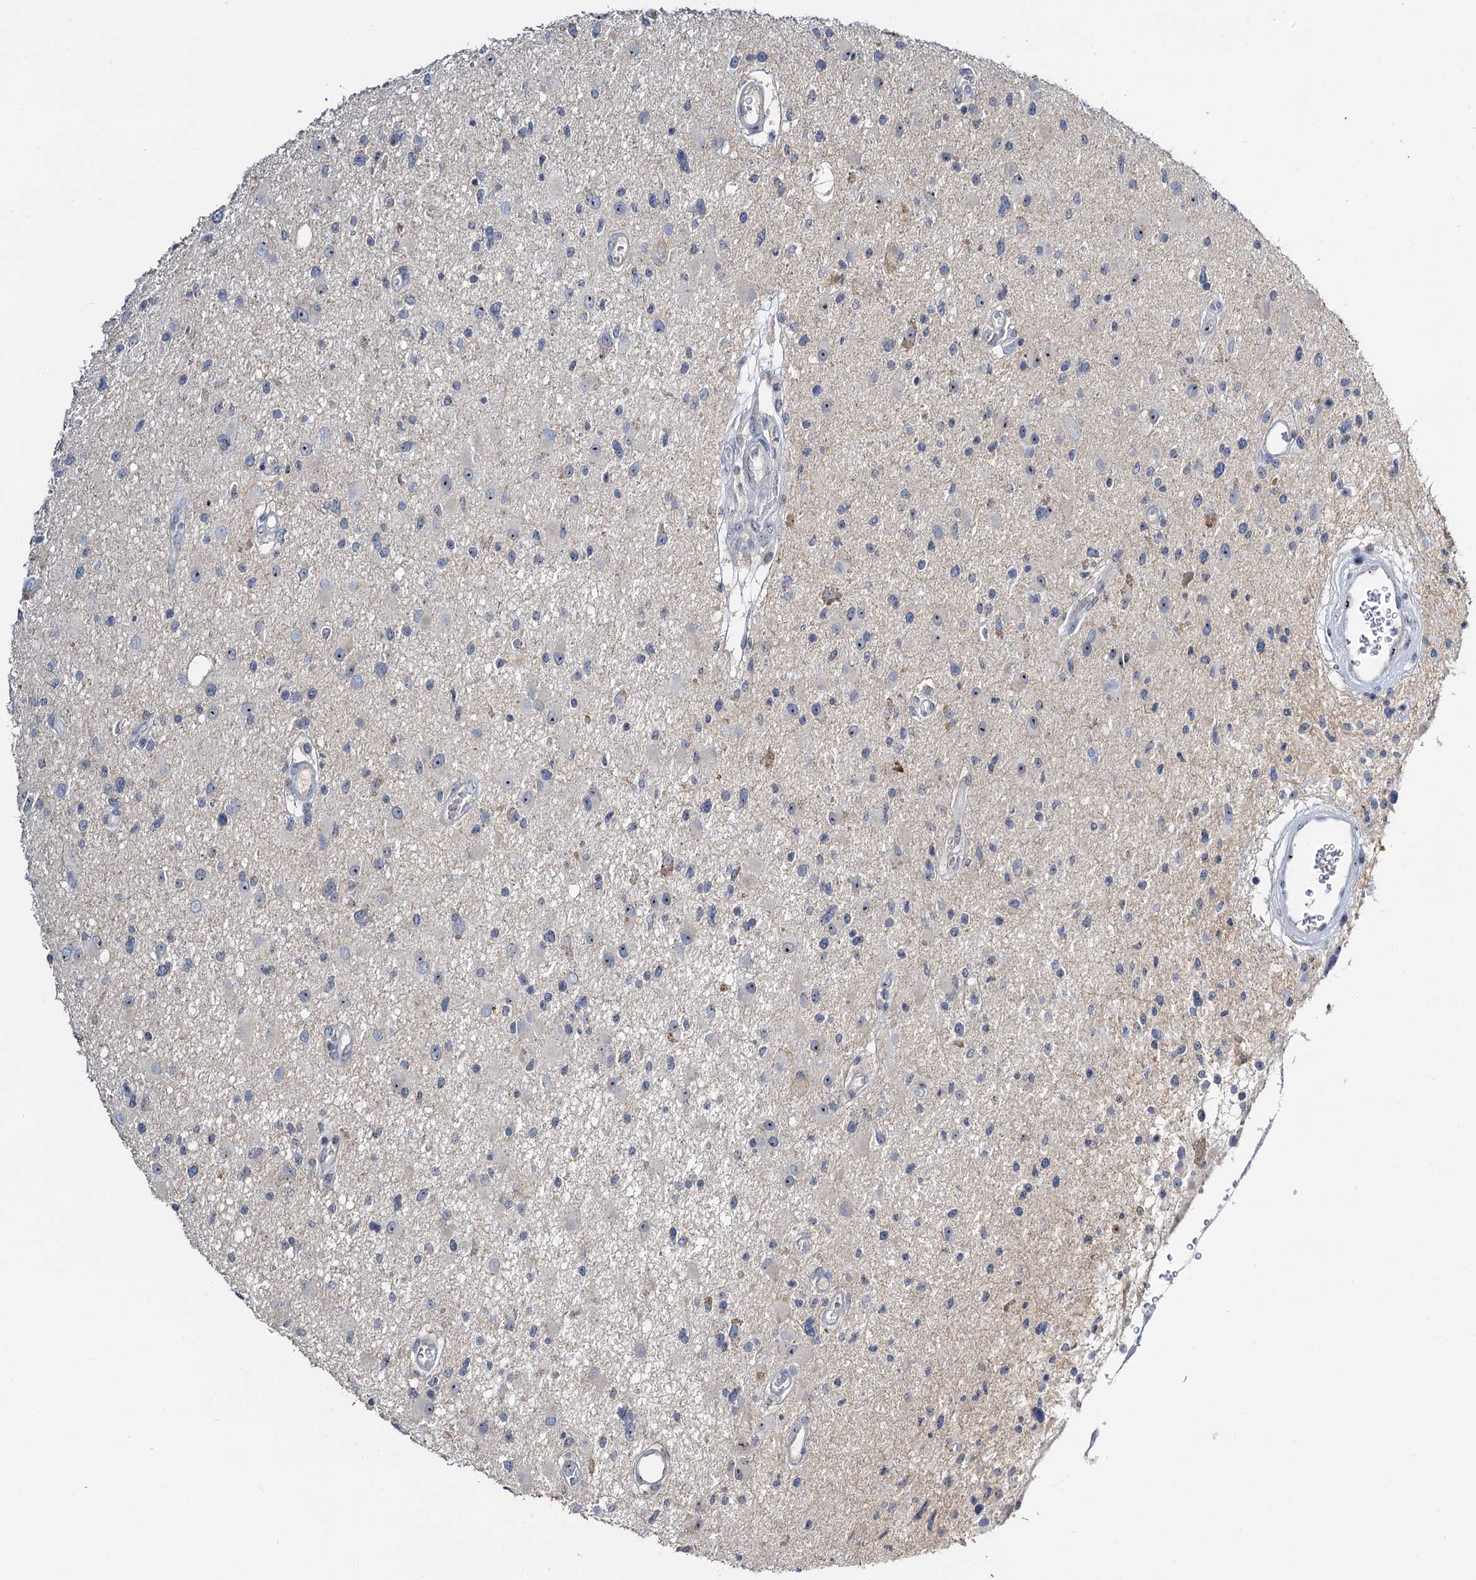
{"staining": {"intensity": "negative", "quantity": "none", "location": "none"}, "tissue": "glioma", "cell_type": "Tumor cells", "image_type": "cancer", "snomed": [{"axis": "morphology", "description": "Glioma, malignant, High grade"}, {"axis": "topography", "description": "Brain"}], "caption": "Immunohistochemistry of human glioma displays no staining in tumor cells.", "gene": "NOP2", "patient": {"sex": "male", "age": 33}}